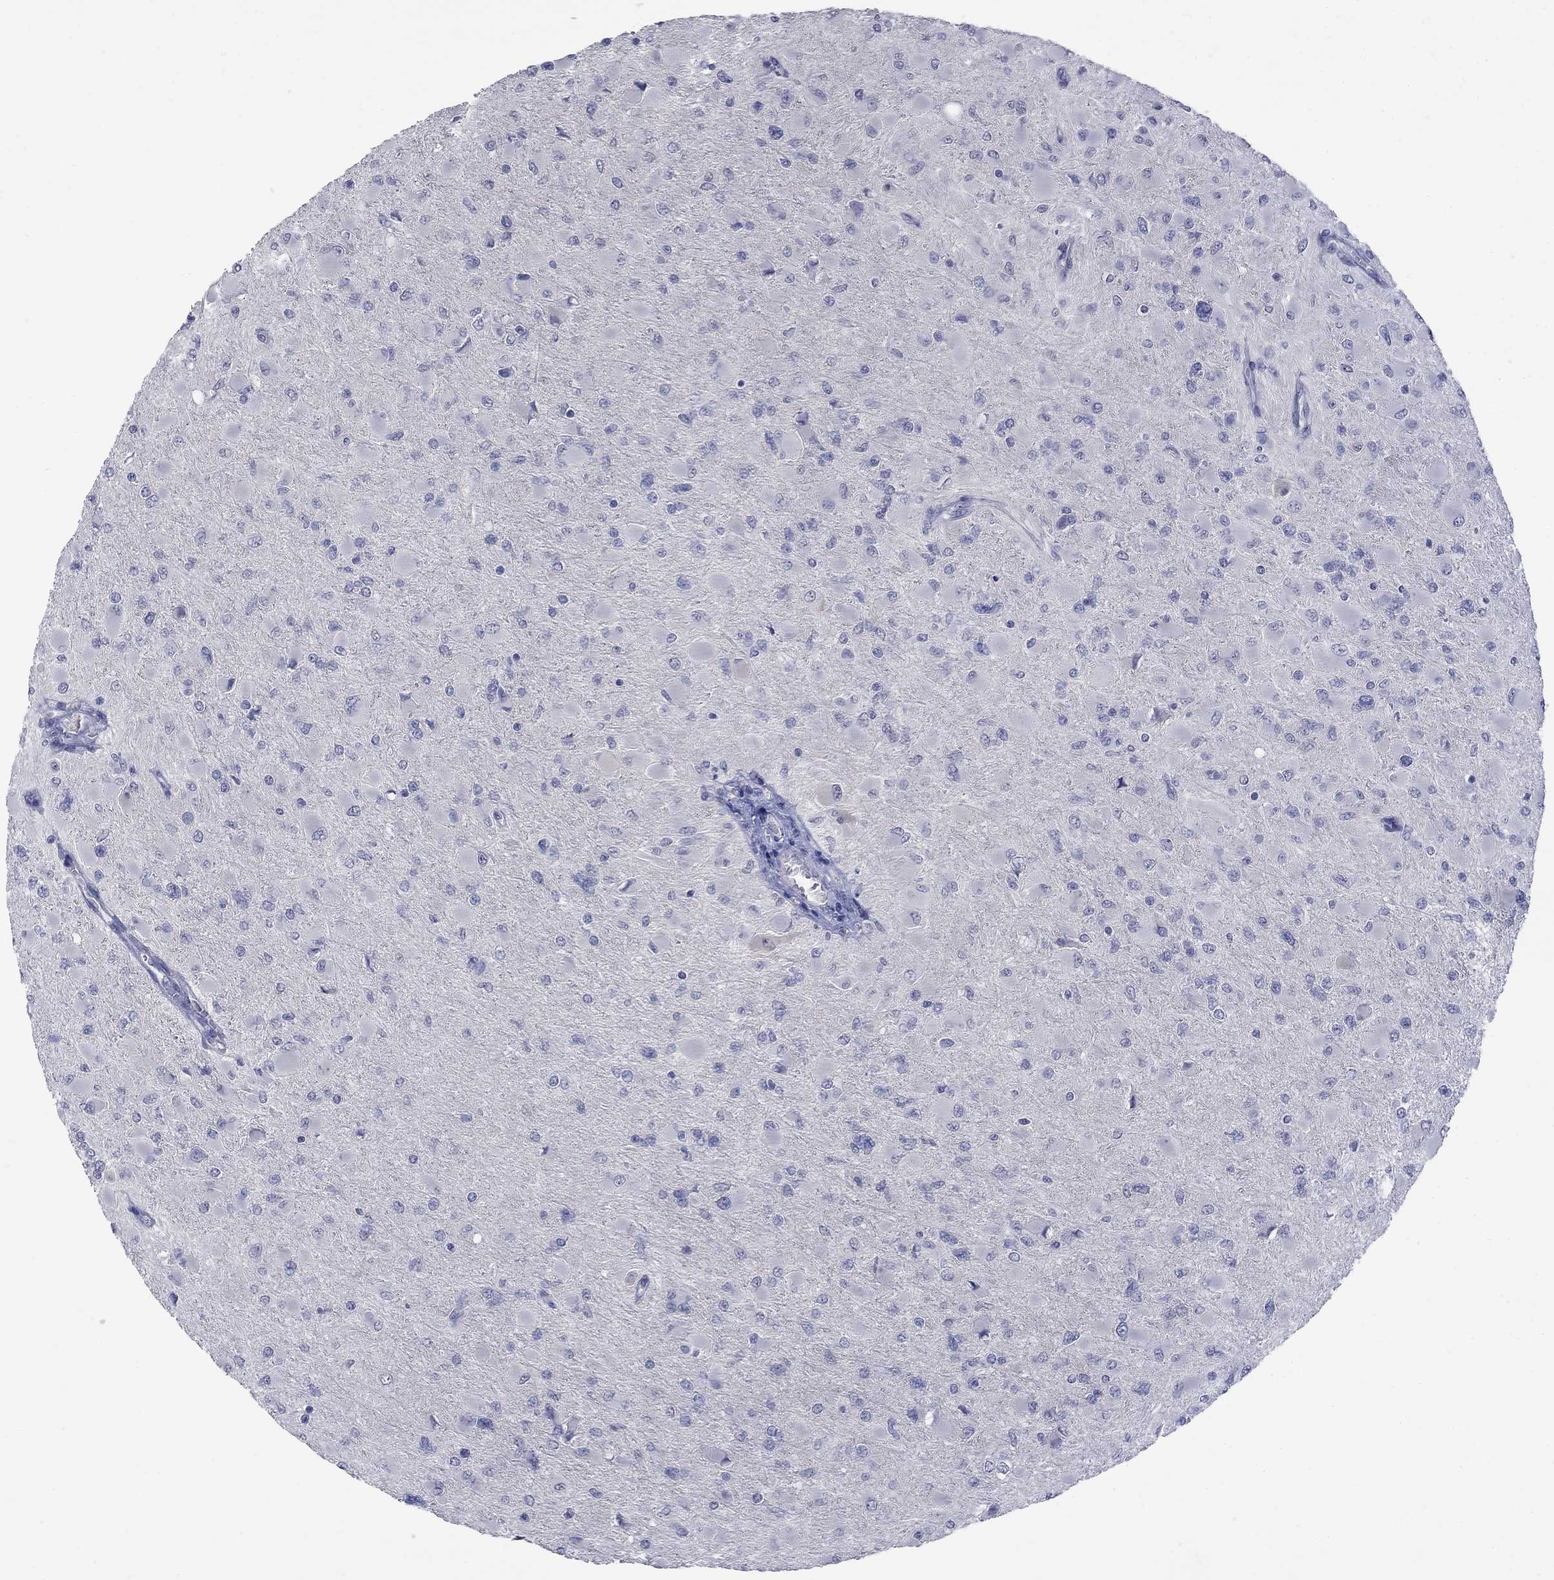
{"staining": {"intensity": "negative", "quantity": "none", "location": "none"}, "tissue": "glioma", "cell_type": "Tumor cells", "image_type": "cancer", "snomed": [{"axis": "morphology", "description": "Glioma, malignant, High grade"}, {"axis": "topography", "description": "Cerebral cortex"}], "caption": "This is an immunohistochemistry (IHC) micrograph of human glioma. There is no positivity in tumor cells.", "gene": "SLC51A", "patient": {"sex": "female", "age": 36}}